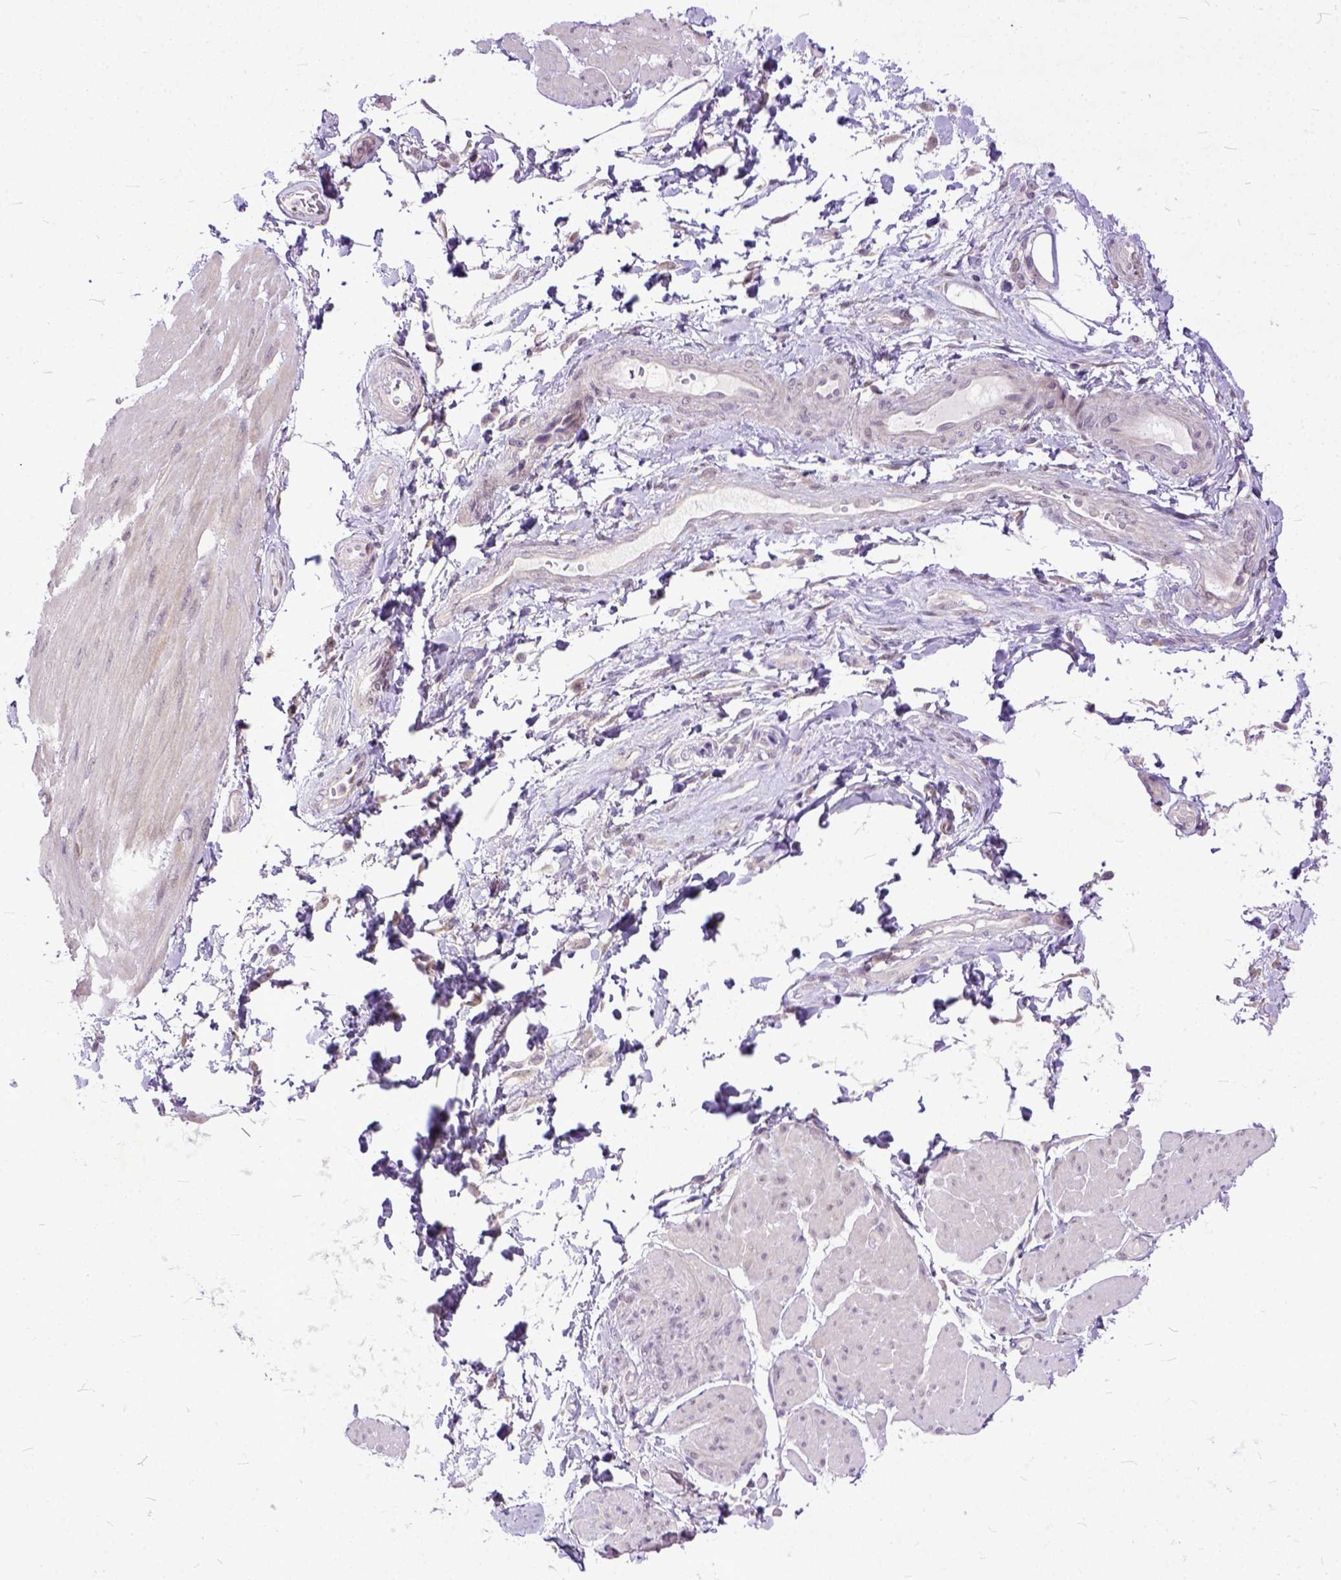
{"staining": {"intensity": "negative", "quantity": "none", "location": "none"}, "tissue": "adipose tissue", "cell_type": "Adipocytes", "image_type": "normal", "snomed": [{"axis": "morphology", "description": "Normal tissue, NOS"}, {"axis": "topography", "description": "Urinary bladder"}, {"axis": "topography", "description": "Peripheral nerve tissue"}], "caption": "The histopathology image shows no significant positivity in adipocytes of adipose tissue.", "gene": "TCEAL7", "patient": {"sex": "female", "age": 60}}